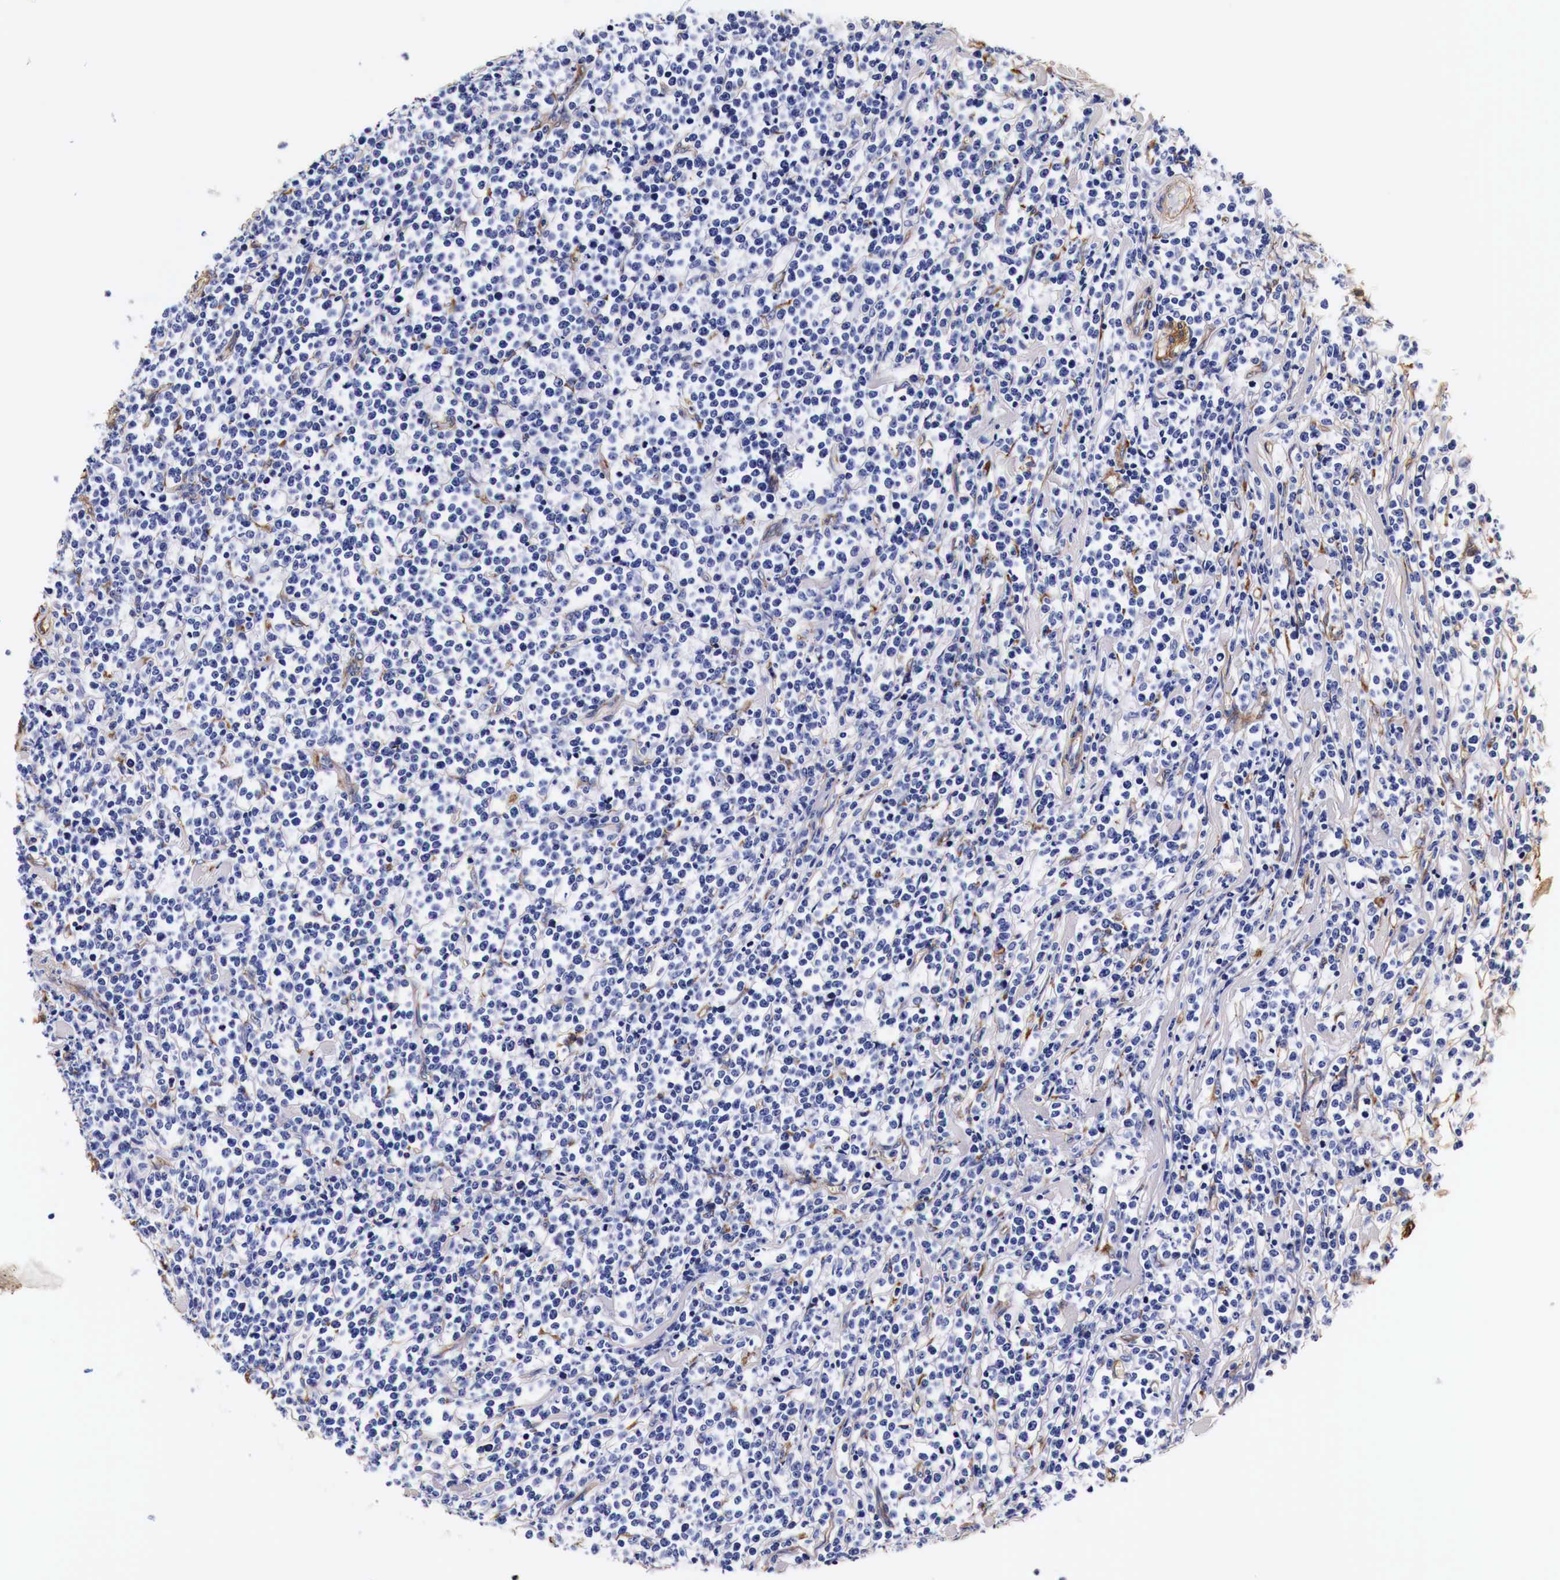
{"staining": {"intensity": "negative", "quantity": "none", "location": "none"}, "tissue": "lymphoma", "cell_type": "Tumor cells", "image_type": "cancer", "snomed": [{"axis": "morphology", "description": "Malignant lymphoma, non-Hodgkin's type, High grade"}, {"axis": "topography", "description": "Small intestine"}, {"axis": "topography", "description": "Colon"}], "caption": "The micrograph exhibits no staining of tumor cells in high-grade malignant lymphoma, non-Hodgkin's type.", "gene": "LAMB2", "patient": {"sex": "male", "age": 8}}